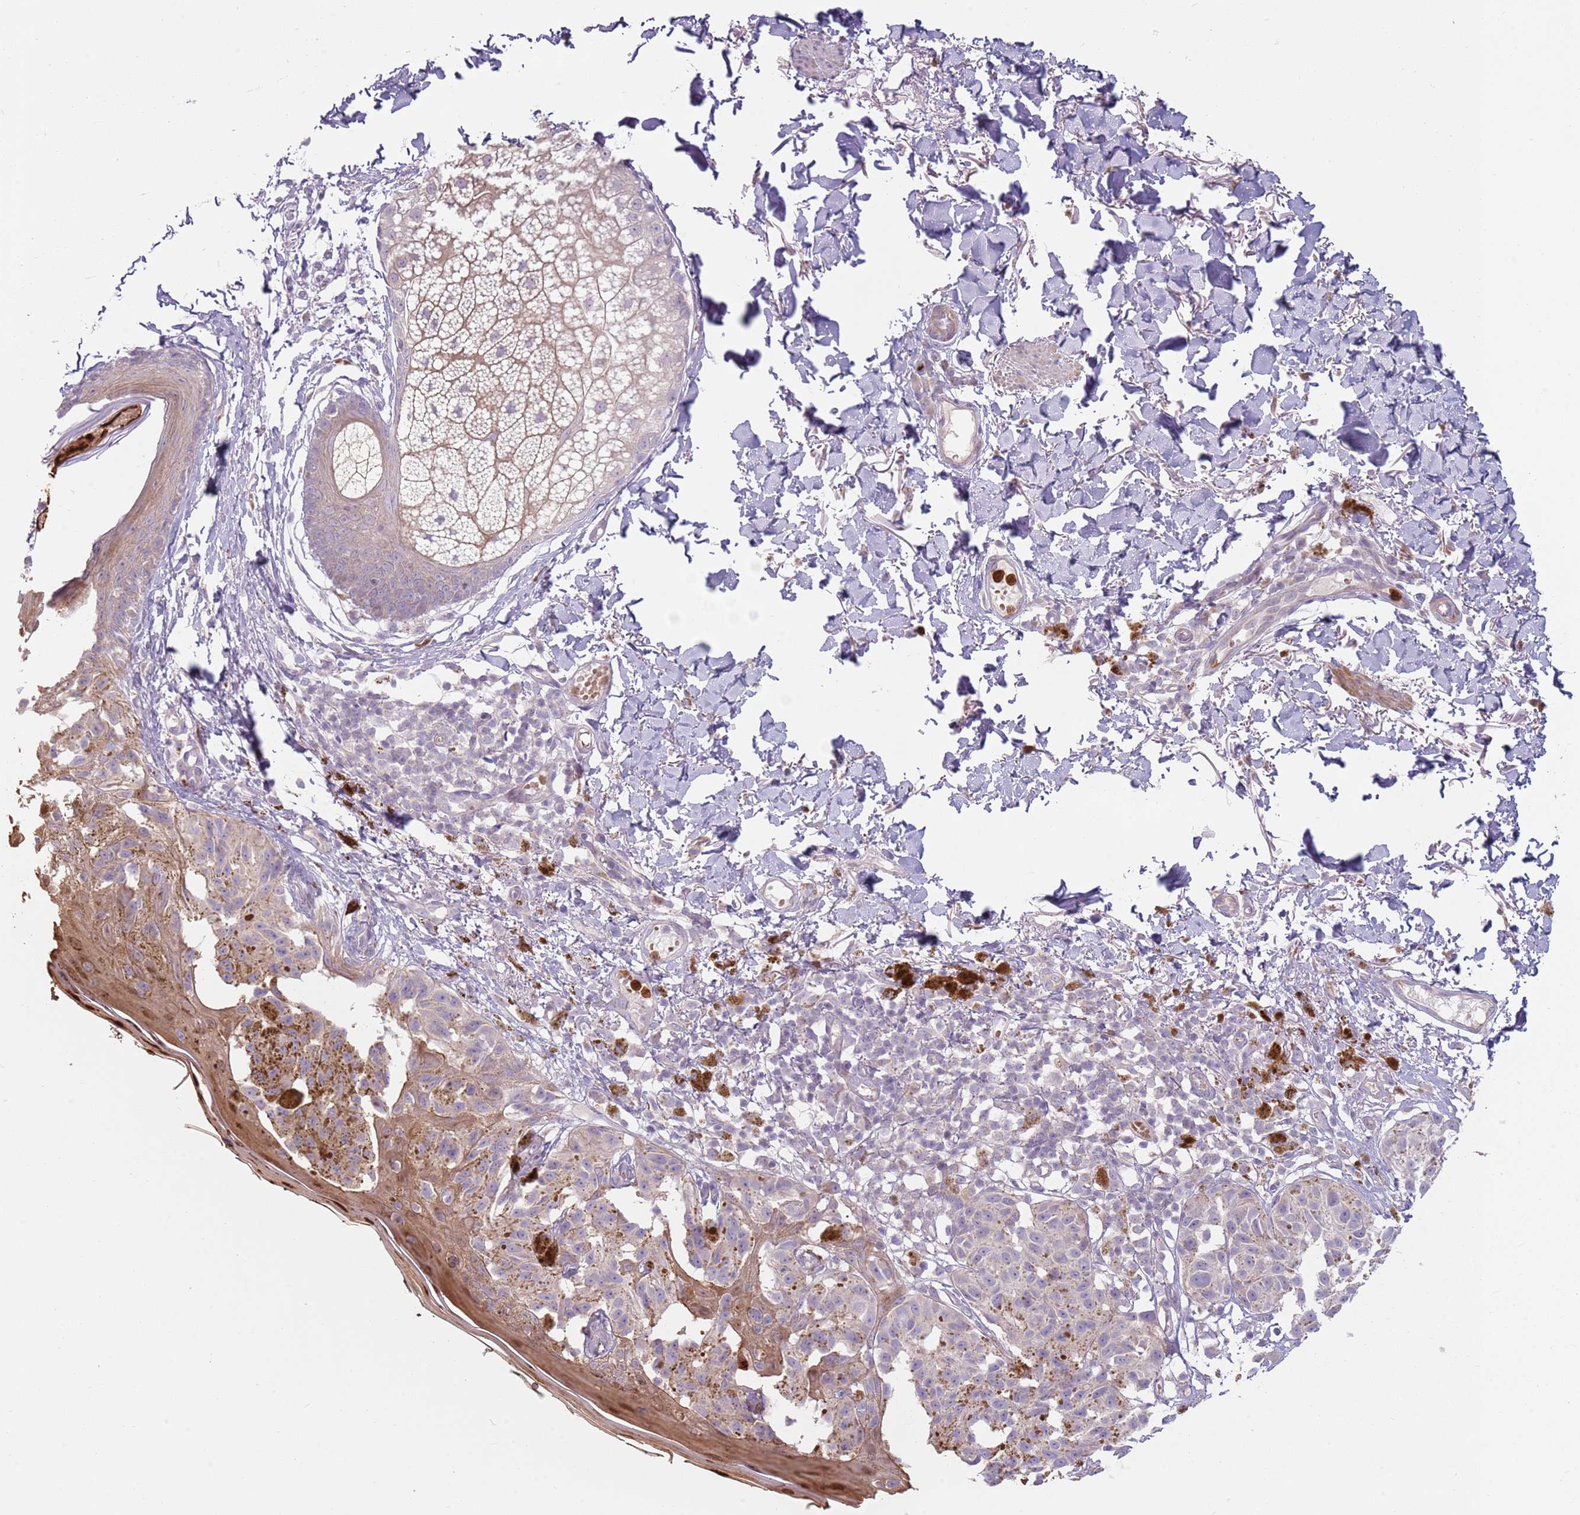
{"staining": {"intensity": "negative", "quantity": "none", "location": "none"}, "tissue": "melanoma", "cell_type": "Tumor cells", "image_type": "cancer", "snomed": [{"axis": "morphology", "description": "Malignant melanoma, NOS"}, {"axis": "topography", "description": "Skin"}], "caption": "Tumor cells are negative for protein expression in human melanoma.", "gene": "SPAG4", "patient": {"sex": "male", "age": 73}}